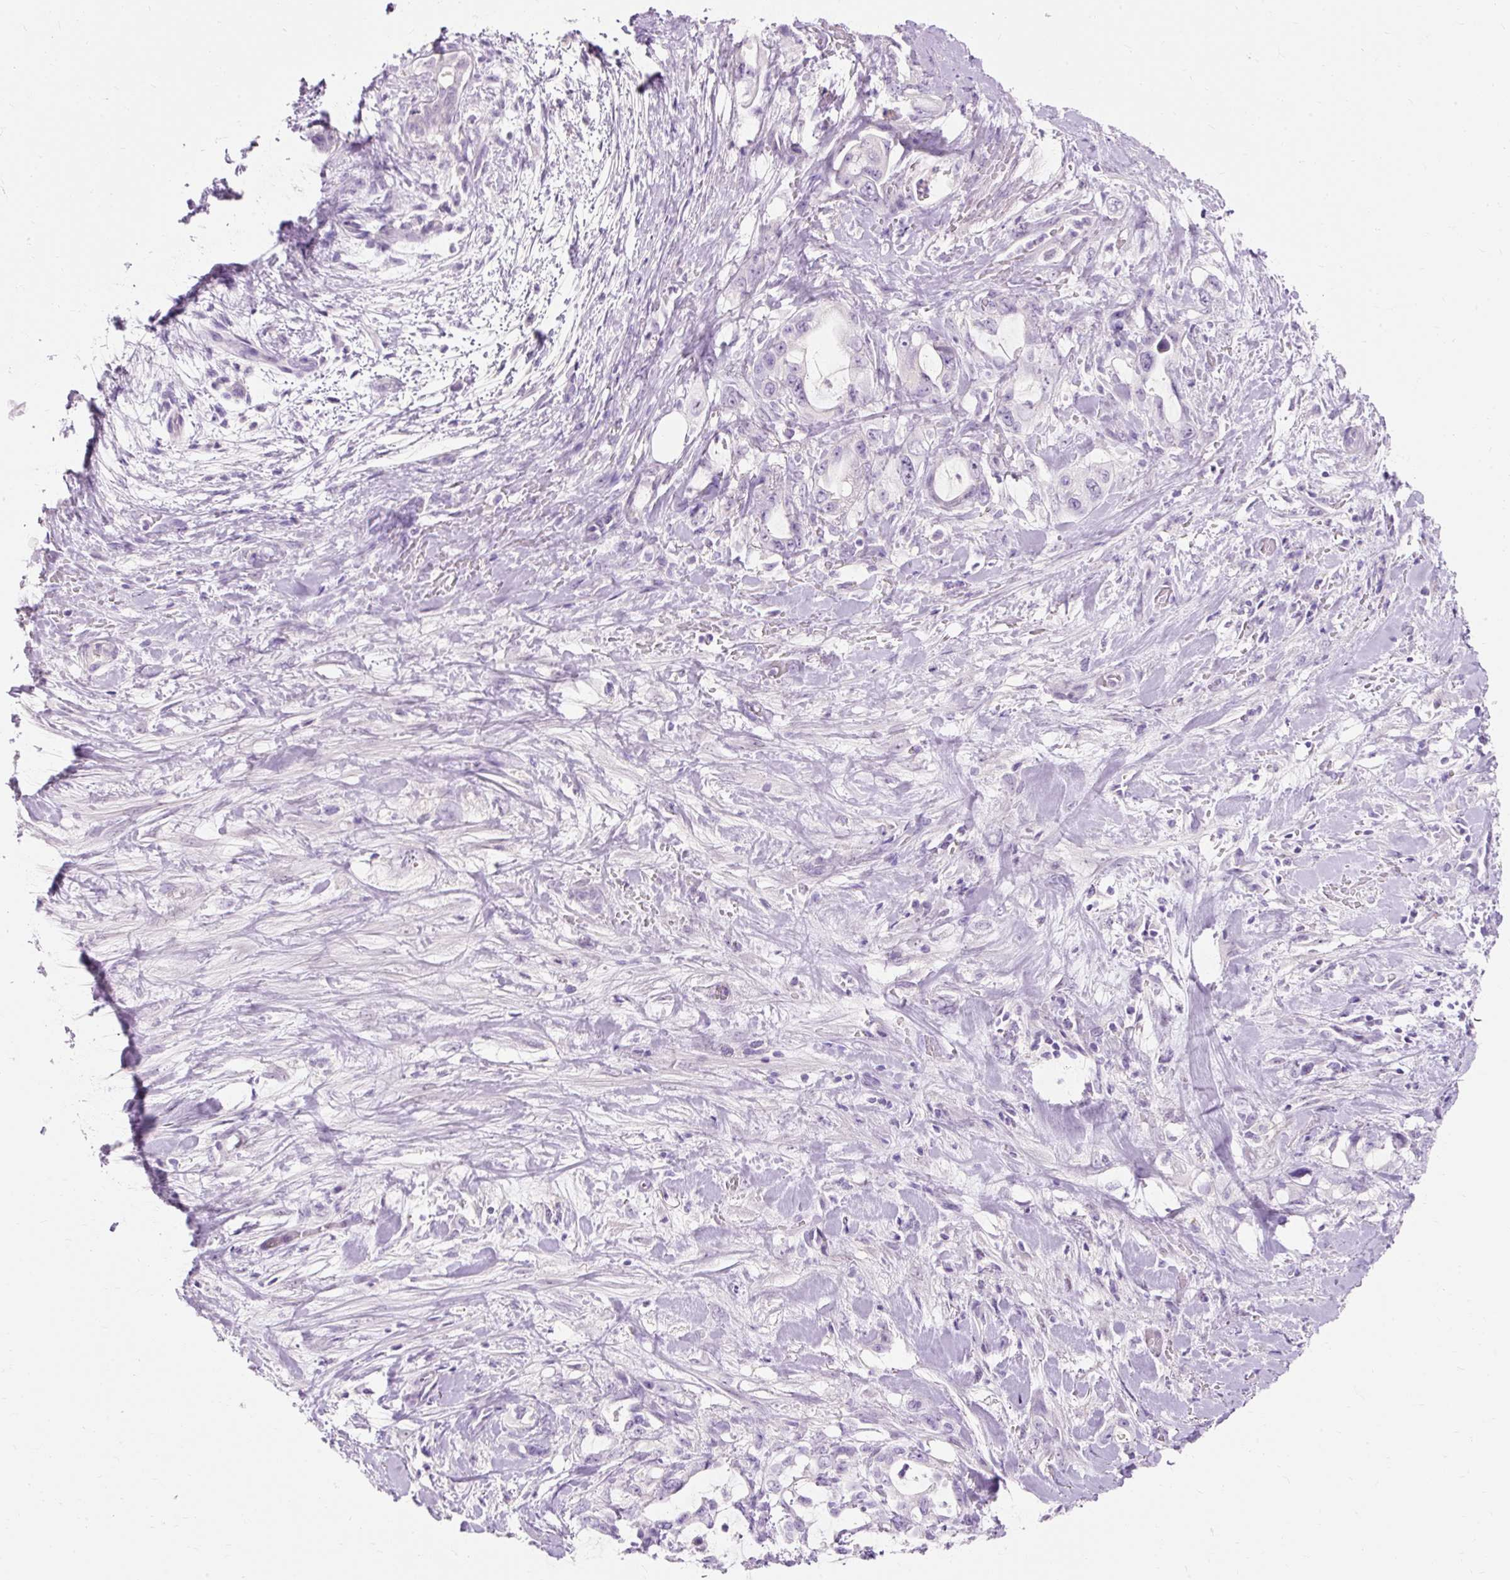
{"staining": {"intensity": "negative", "quantity": "none", "location": "none"}, "tissue": "pancreatic cancer", "cell_type": "Tumor cells", "image_type": "cancer", "snomed": [{"axis": "morphology", "description": "Adenocarcinoma, NOS"}, {"axis": "topography", "description": "Pancreas"}], "caption": "High magnification brightfield microscopy of adenocarcinoma (pancreatic) stained with DAB (brown) and counterstained with hematoxylin (blue): tumor cells show no significant expression.", "gene": "CLDN25", "patient": {"sex": "female", "age": 61}}